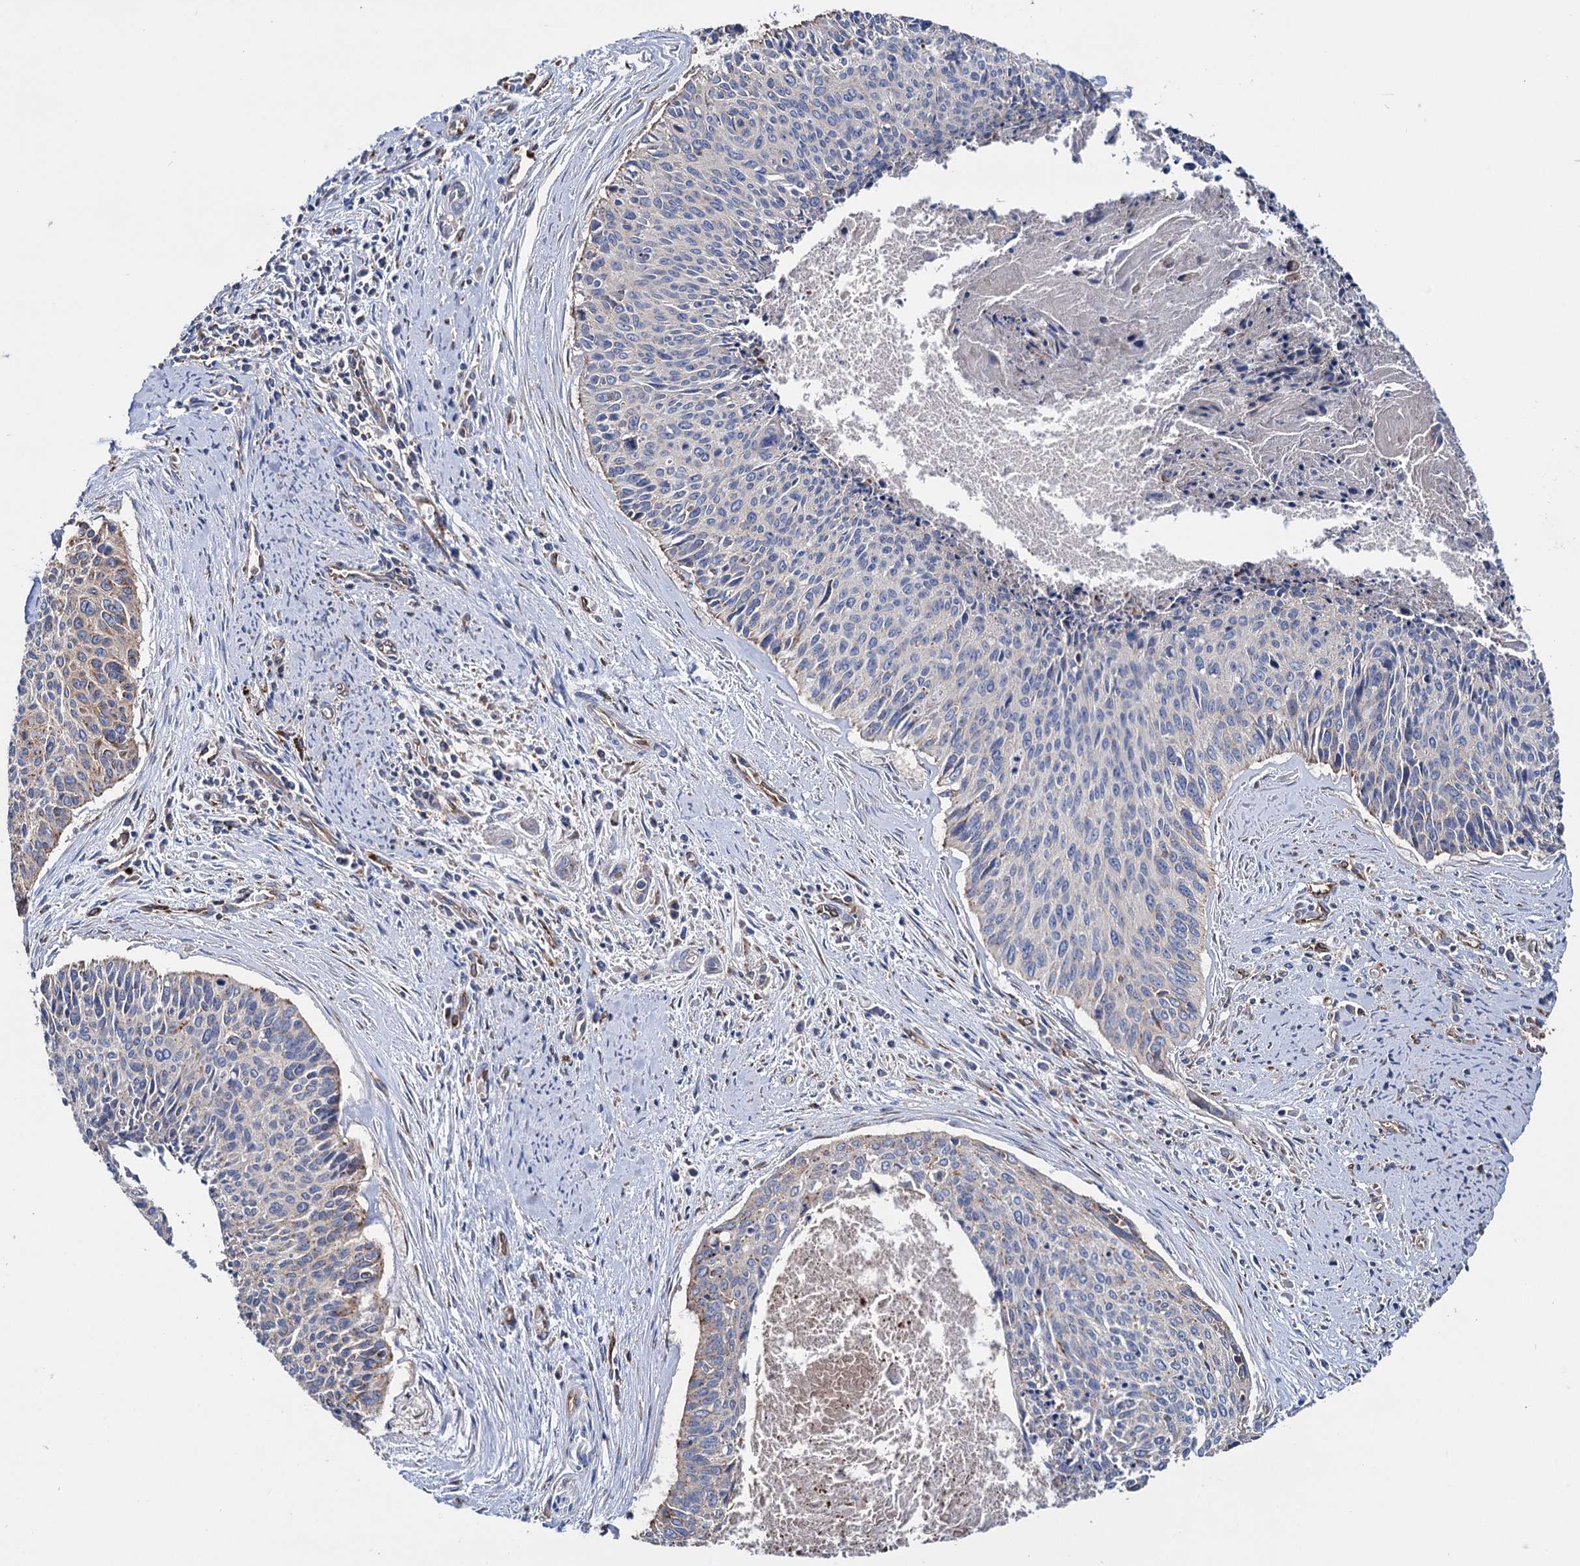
{"staining": {"intensity": "negative", "quantity": "none", "location": "none"}, "tissue": "cervical cancer", "cell_type": "Tumor cells", "image_type": "cancer", "snomed": [{"axis": "morphology", "description": "Squamous cell carcinoma, NOS"}, {"axis": "topography", "description": "Cervix"}], "caption": "DAB (3,3'-diaminobenzidine) immunohistochemical staining of human squamous cell carcinoma (cervical) exhibits no significant expression in tumor cells.", "gene": "SCPEP1", "patient": {"sex": "female", "age": 55}}